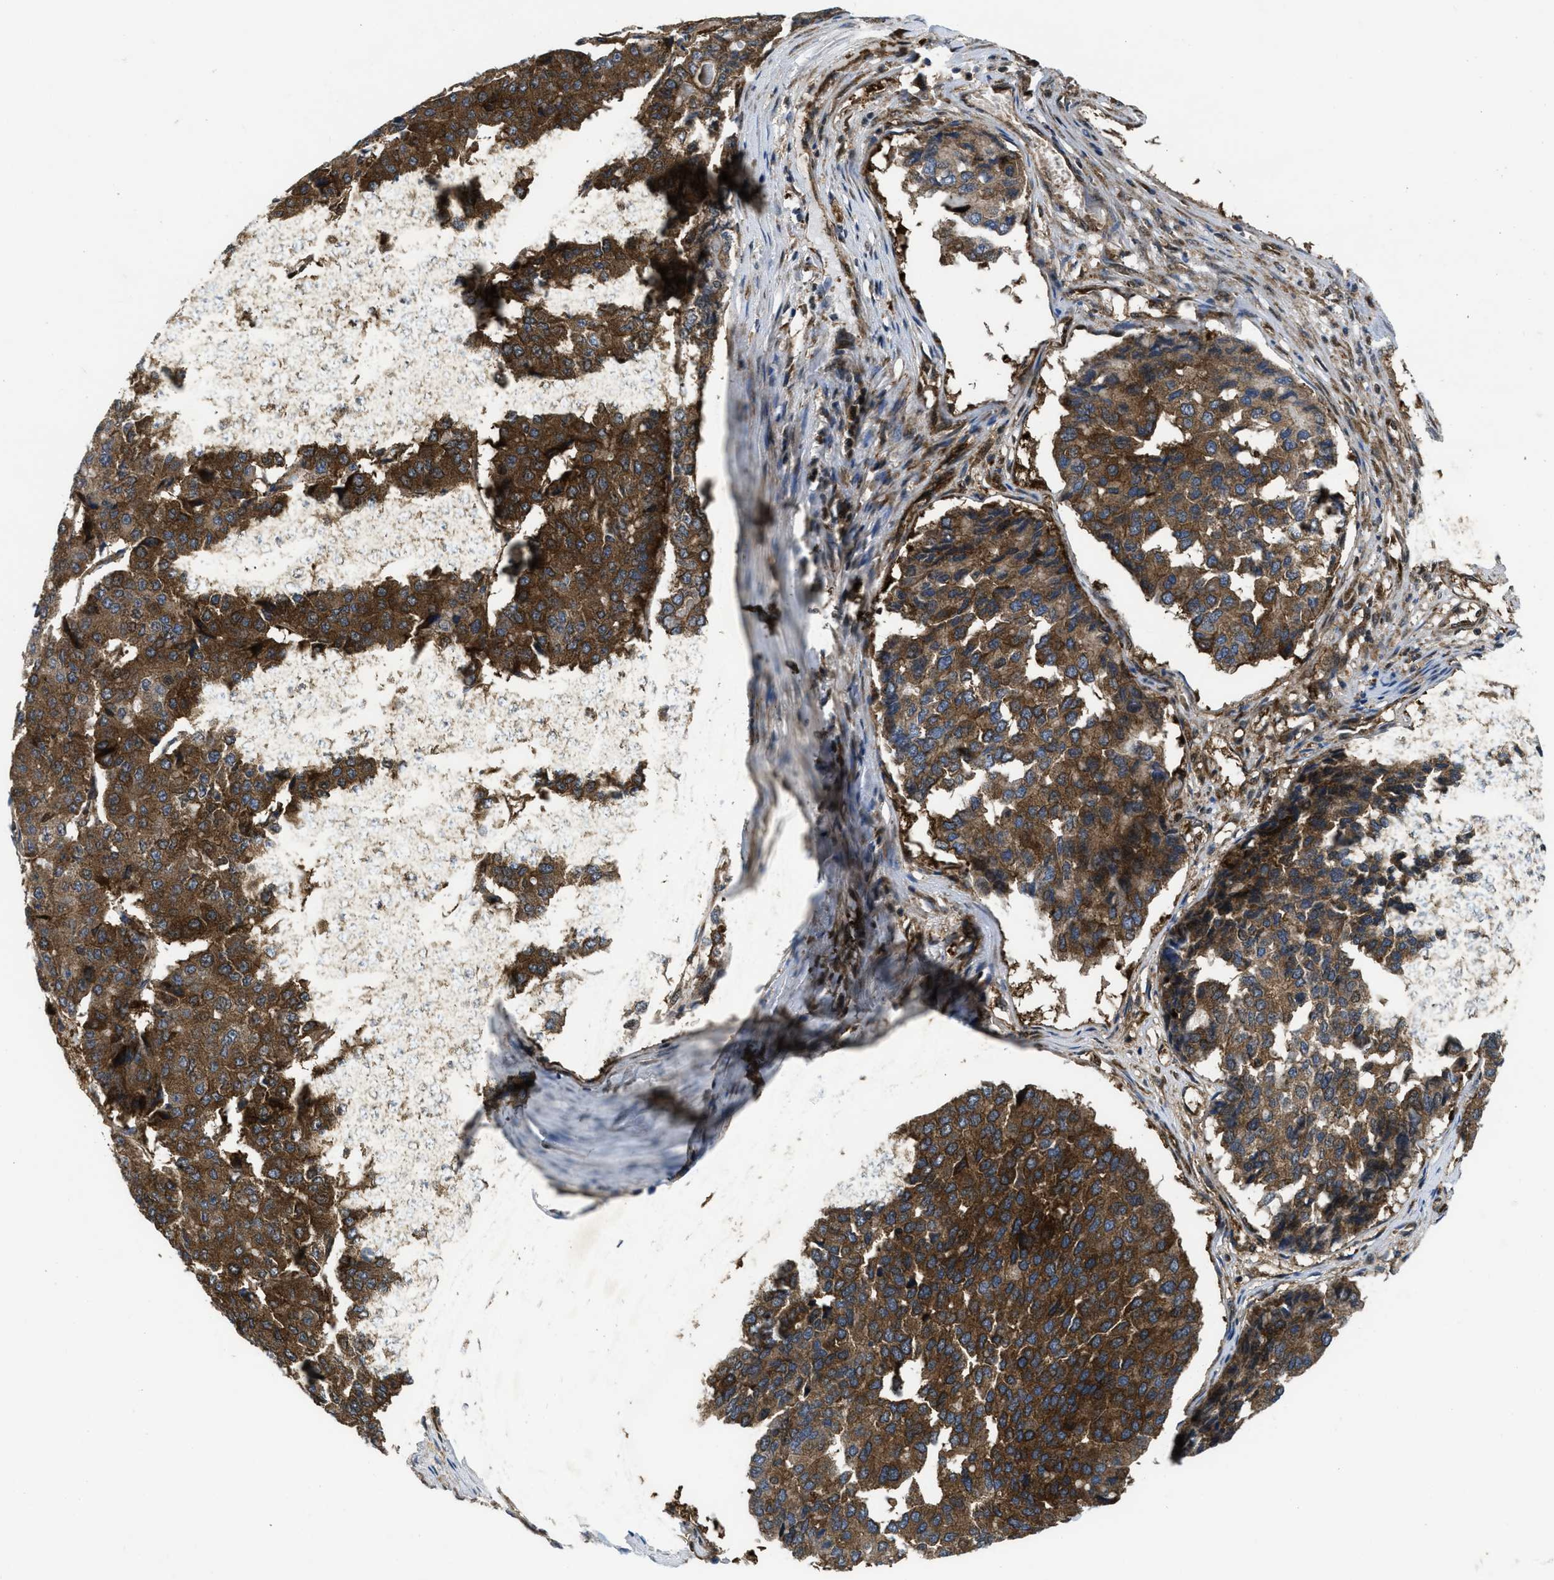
{"staining": {"intensity": "moderate", "quantity": ">75%", "location": "cytoplasmic/membranous"}, "tissue": "pancreatic cancer", "cell_type": "Tumor cells", "image_type": "cancer", "snomed": [{"axis": "morphology", "description": "Adenocarcinoma, NOS"}, {"axis": "topography", "description": "Pancreas"}], "caption": "There is medium levels of moderate cytoplasmic/membranous expression in tumor cells of pancreatic cancer, as demonstrated by immunohistochemical staining (brown color).", "gene": "PPP2CB", "patient": {"sex": "male", "age": 50}}